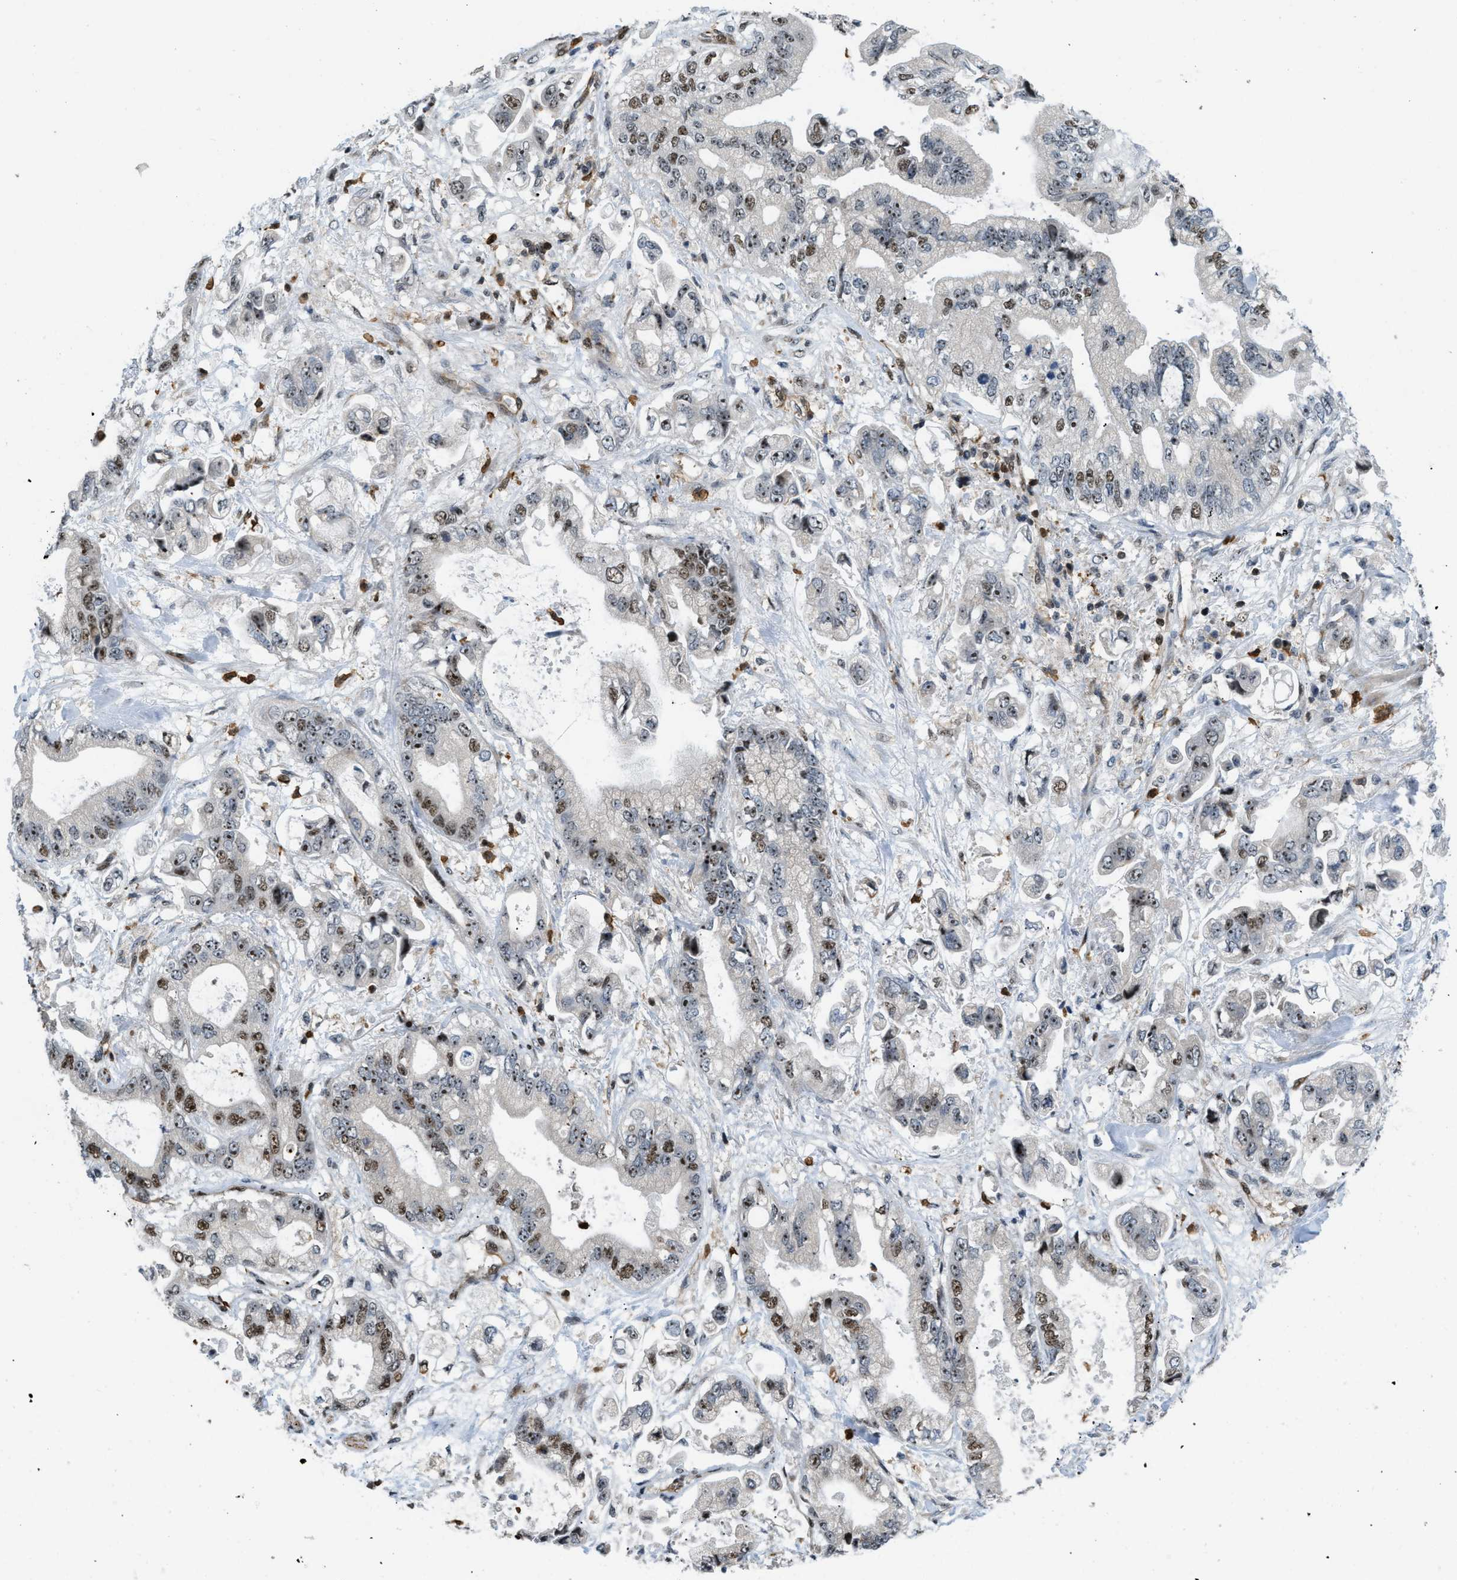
{"staining": {"intensity": "moderate", "quantity": ">75%", "location": "nuclear"}, "tissue": "stomach cancer", "cell_type": "Tumor cells", "image_type": "cancer", "snomed": [{"axis": "morphology", "description": "Normal tissue, NOS"}, {"axis": "morphology", "description": "Adenocarcinoma, NOS"}, {"axis": "topography", "description": "Stomach"}], "caption": "Immunohistochemistry micrograph of human stomach cancer (adenocarcinoma) stained for a protein (brown), which displays medium levels of moderate nuclear expression in about >75% of tumor cells.", "gene": "E2F1", "patient": {"sex": "male", "age": 62}}